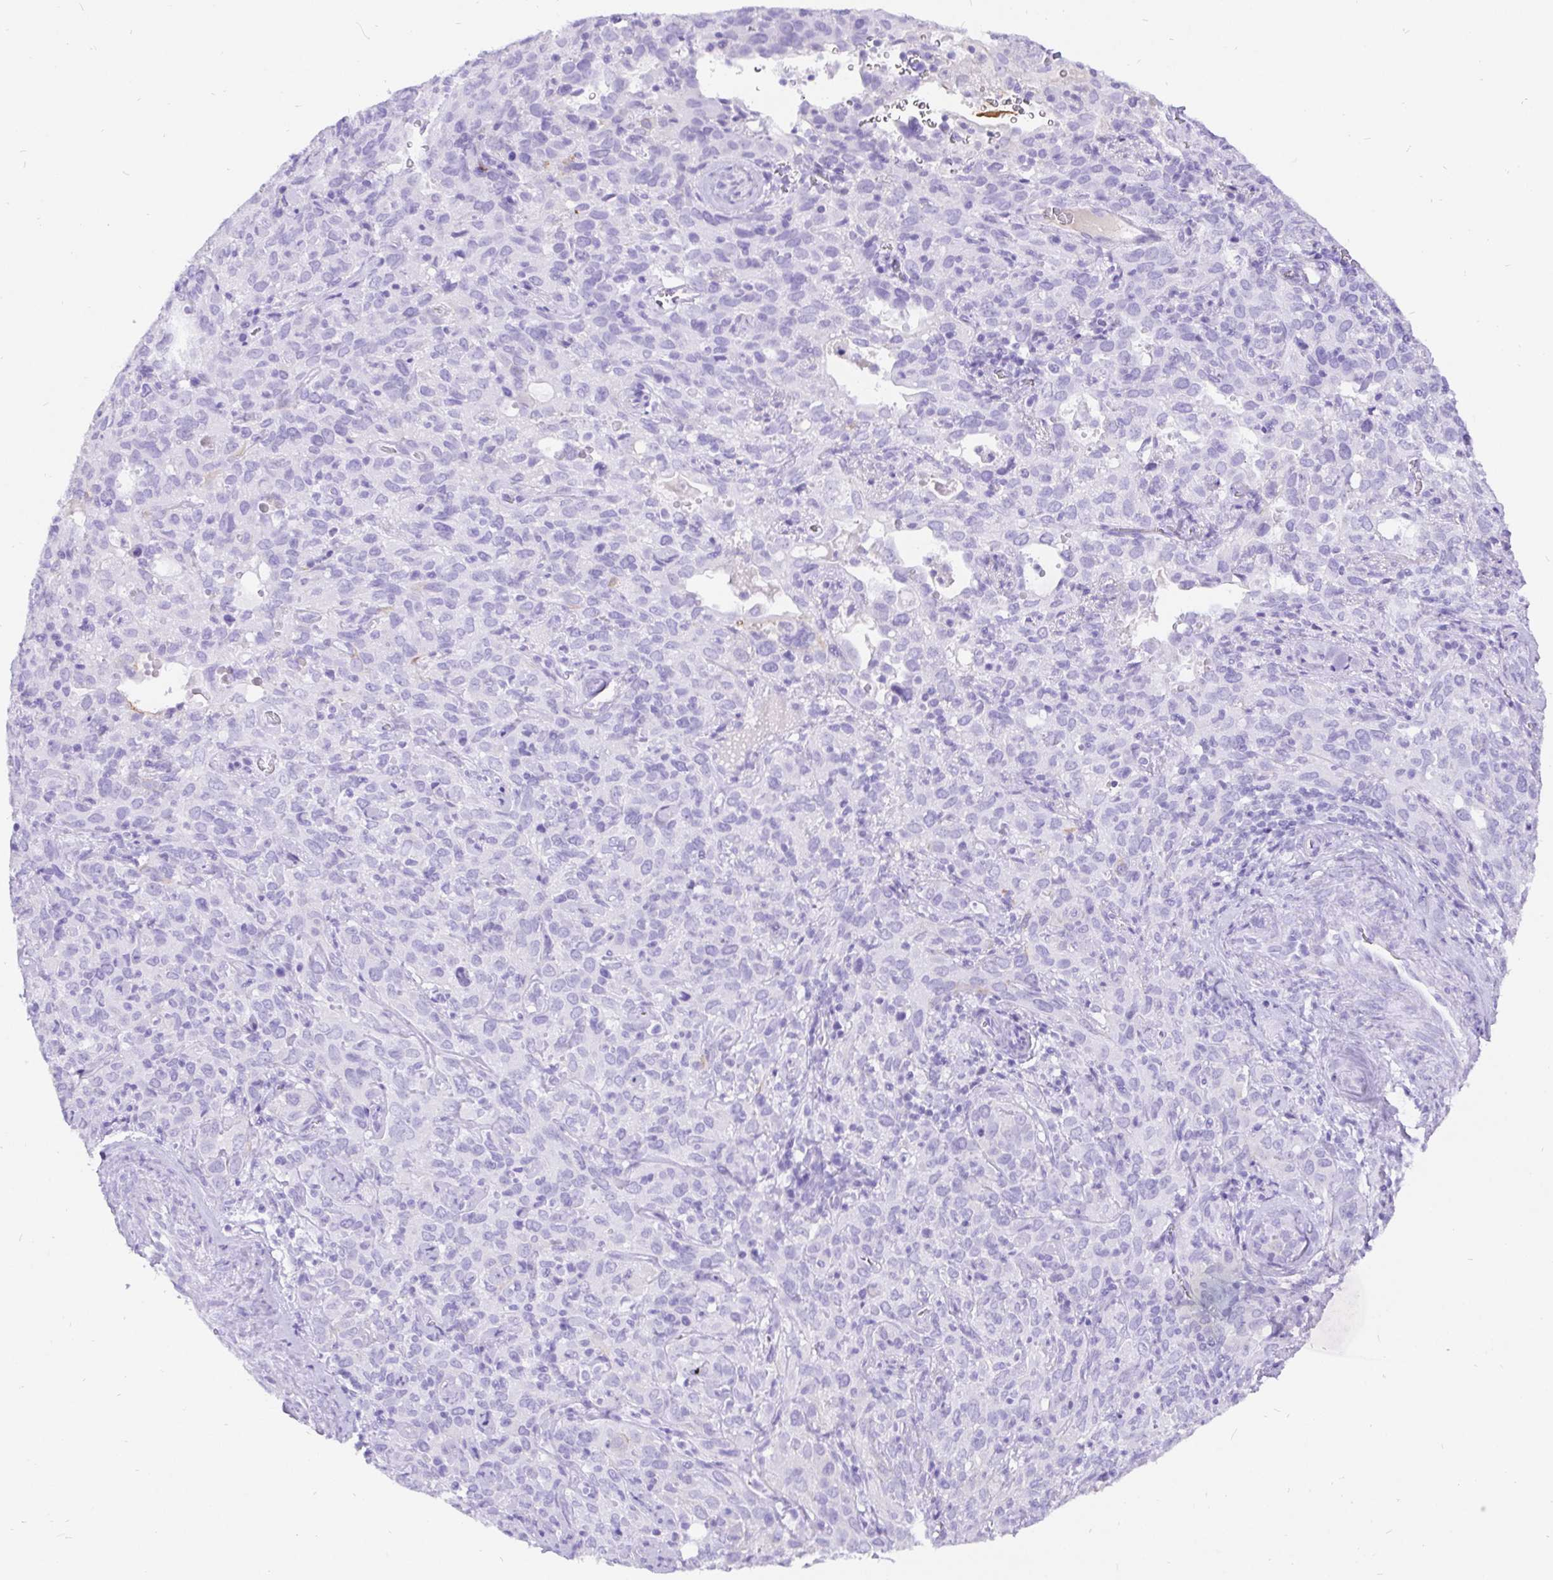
{"staining": {"intensity": "negative", "quantity": "none", "location": "none"}, "tissue": "cervical cancer", "cell_type": "Tumor cells", "image_type": "cancer", "snomed": [{"axis": "morphology", "description": "Normal tissue, NOS"}, {"axis": "morphology", "description": "Squamous cell carcinoma, NOS"}, {"axis": "topography", "description": "Cervix"}], "caption": "Immunohistochemistry (IHC) histopathology image of human cervical cancer stained for a protein (brown), which displays no positivity in tumor cells.", "gene": "KRT13", "patient": {"sex": "female", "age": 51}}